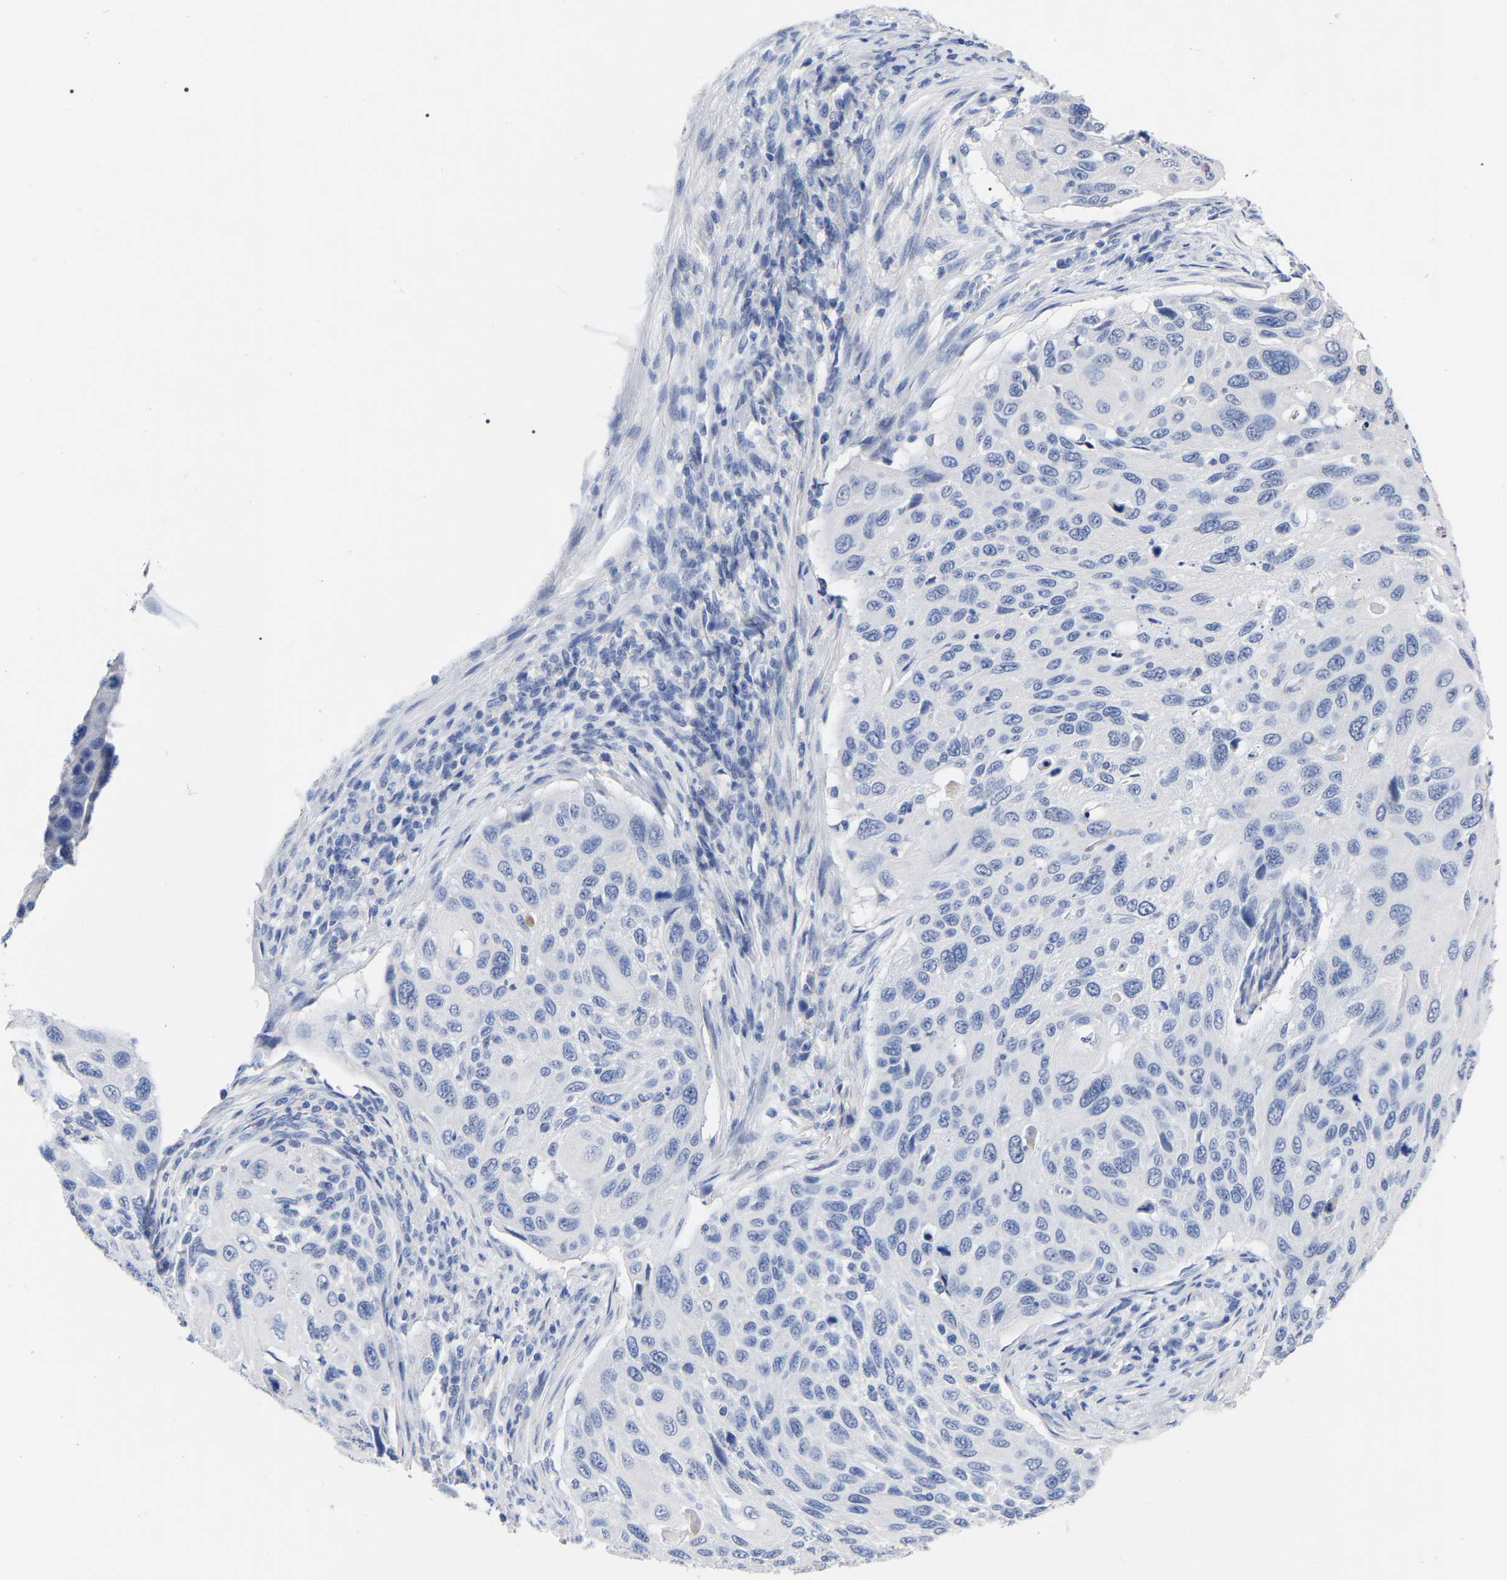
{"staining": {"intensity": "negative", "quantity": "none", "location": "none"}, "tissue": "cervical cancer", "cell_type": "Tumor cells", "image_type": "cancer", "snomed": [{"axis": "morphology", "description": "Squamous cell carcinoma, NOS"}, {"axis": "topography", "description": "Cervix"}], "caption": "Immunohistochemistry (IHC) photomicrograph of human cervical cancer stained for a protein (brown), which demonstrates no staining in tumor cells.", "gene": "ANXA13", "patient": {"sex": "female", "age": 70}}